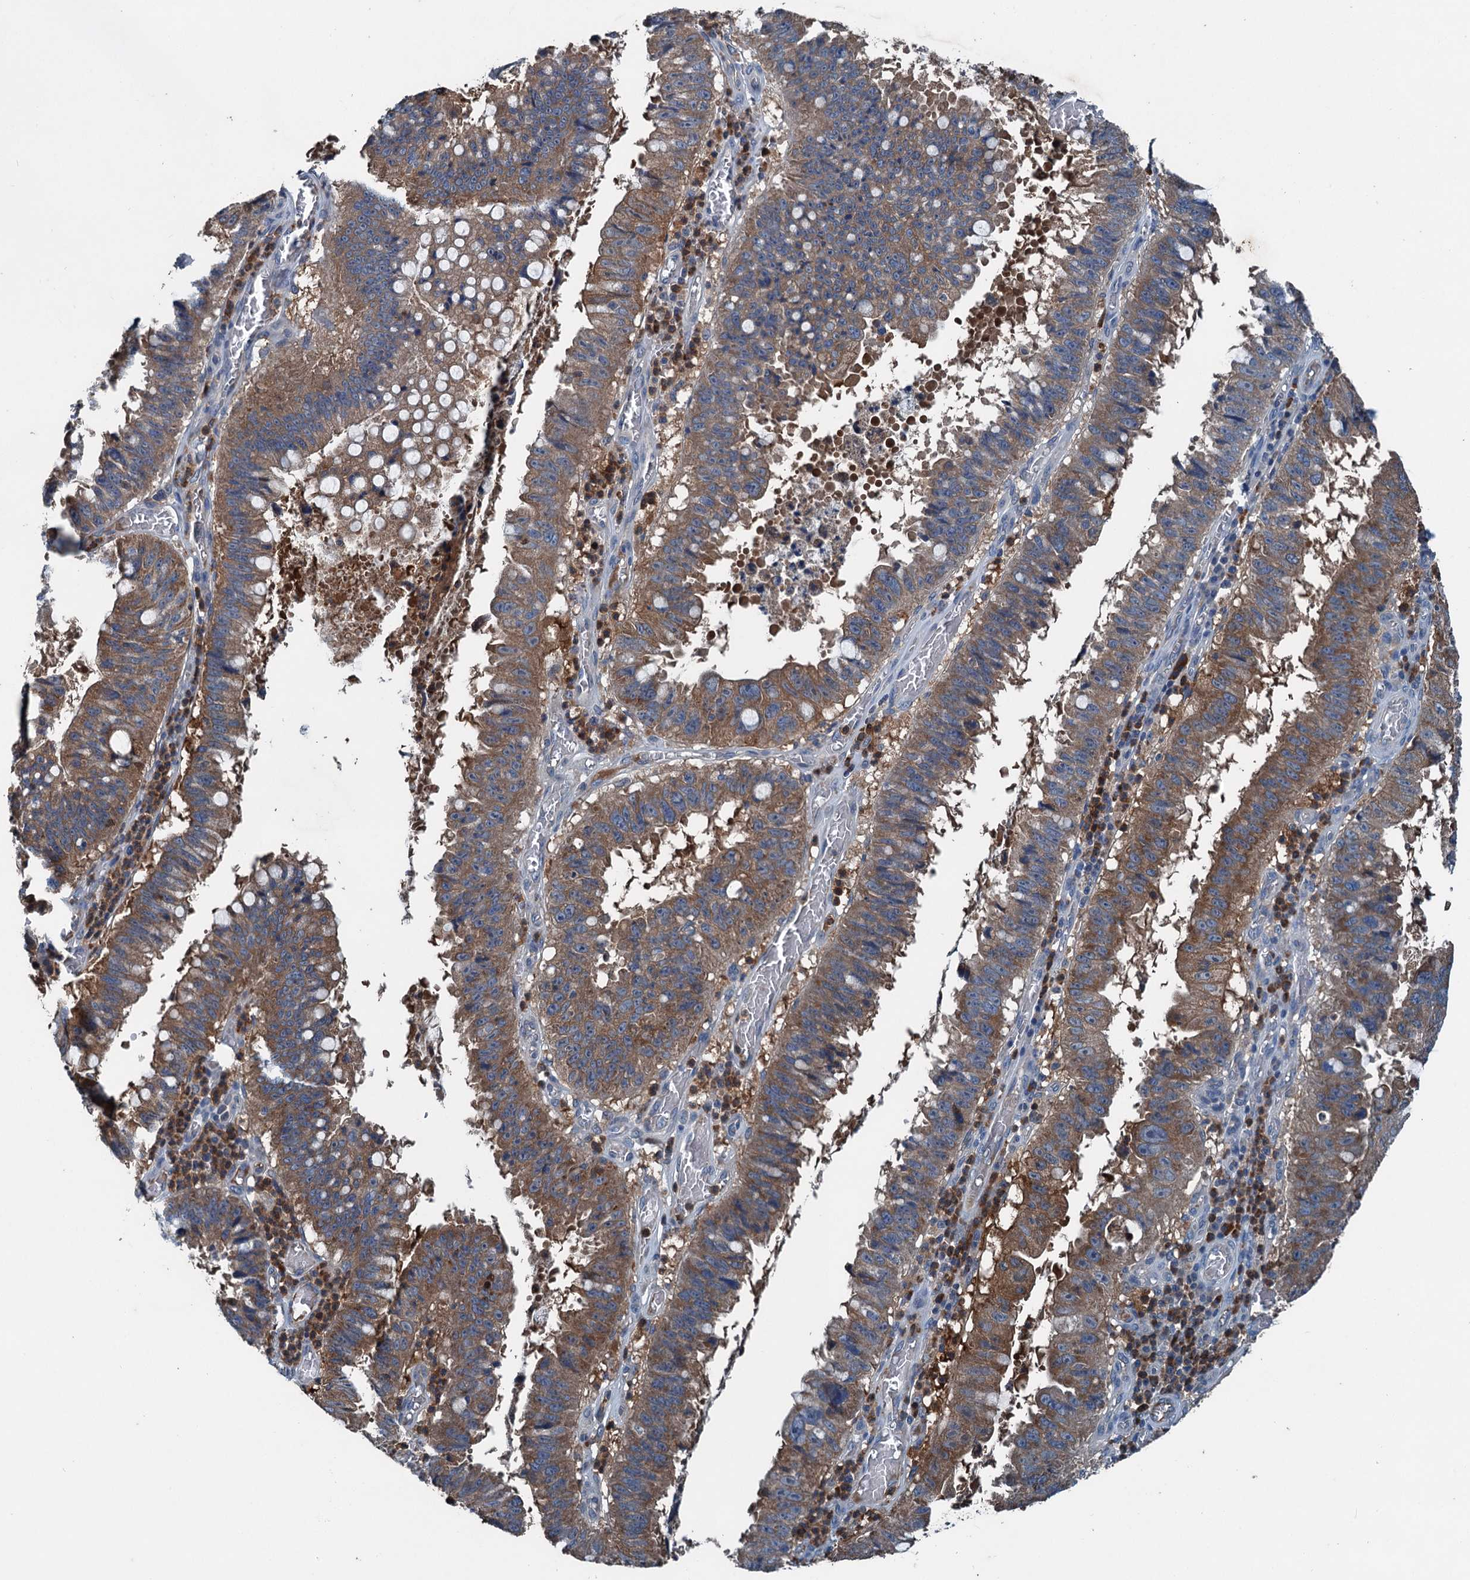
{"staining": {"intensity": "moderate", "quantity": ">75%", "location": "cytoplasmic/membranous"}, "tissue": "stomach cancer", "cell_type": "Tumor cells", "image_type": "cancer", "snomed": [{"axis": "morphology", "description": "Adenocarcinoma, NOS"}, {"axis": "topography", "description": "Stomach"}], "caption": "Adenocarcinoma (stomach) stained with DAB (3,3'-diaminobenzidine) immunohistochemistry demonstrates medium levels of moderate cytoplasmic/membranous positivity in approximately >75% of tumor cells.", "gene": "PDSS1", "patient": {"sex": "male", "age": 59}}